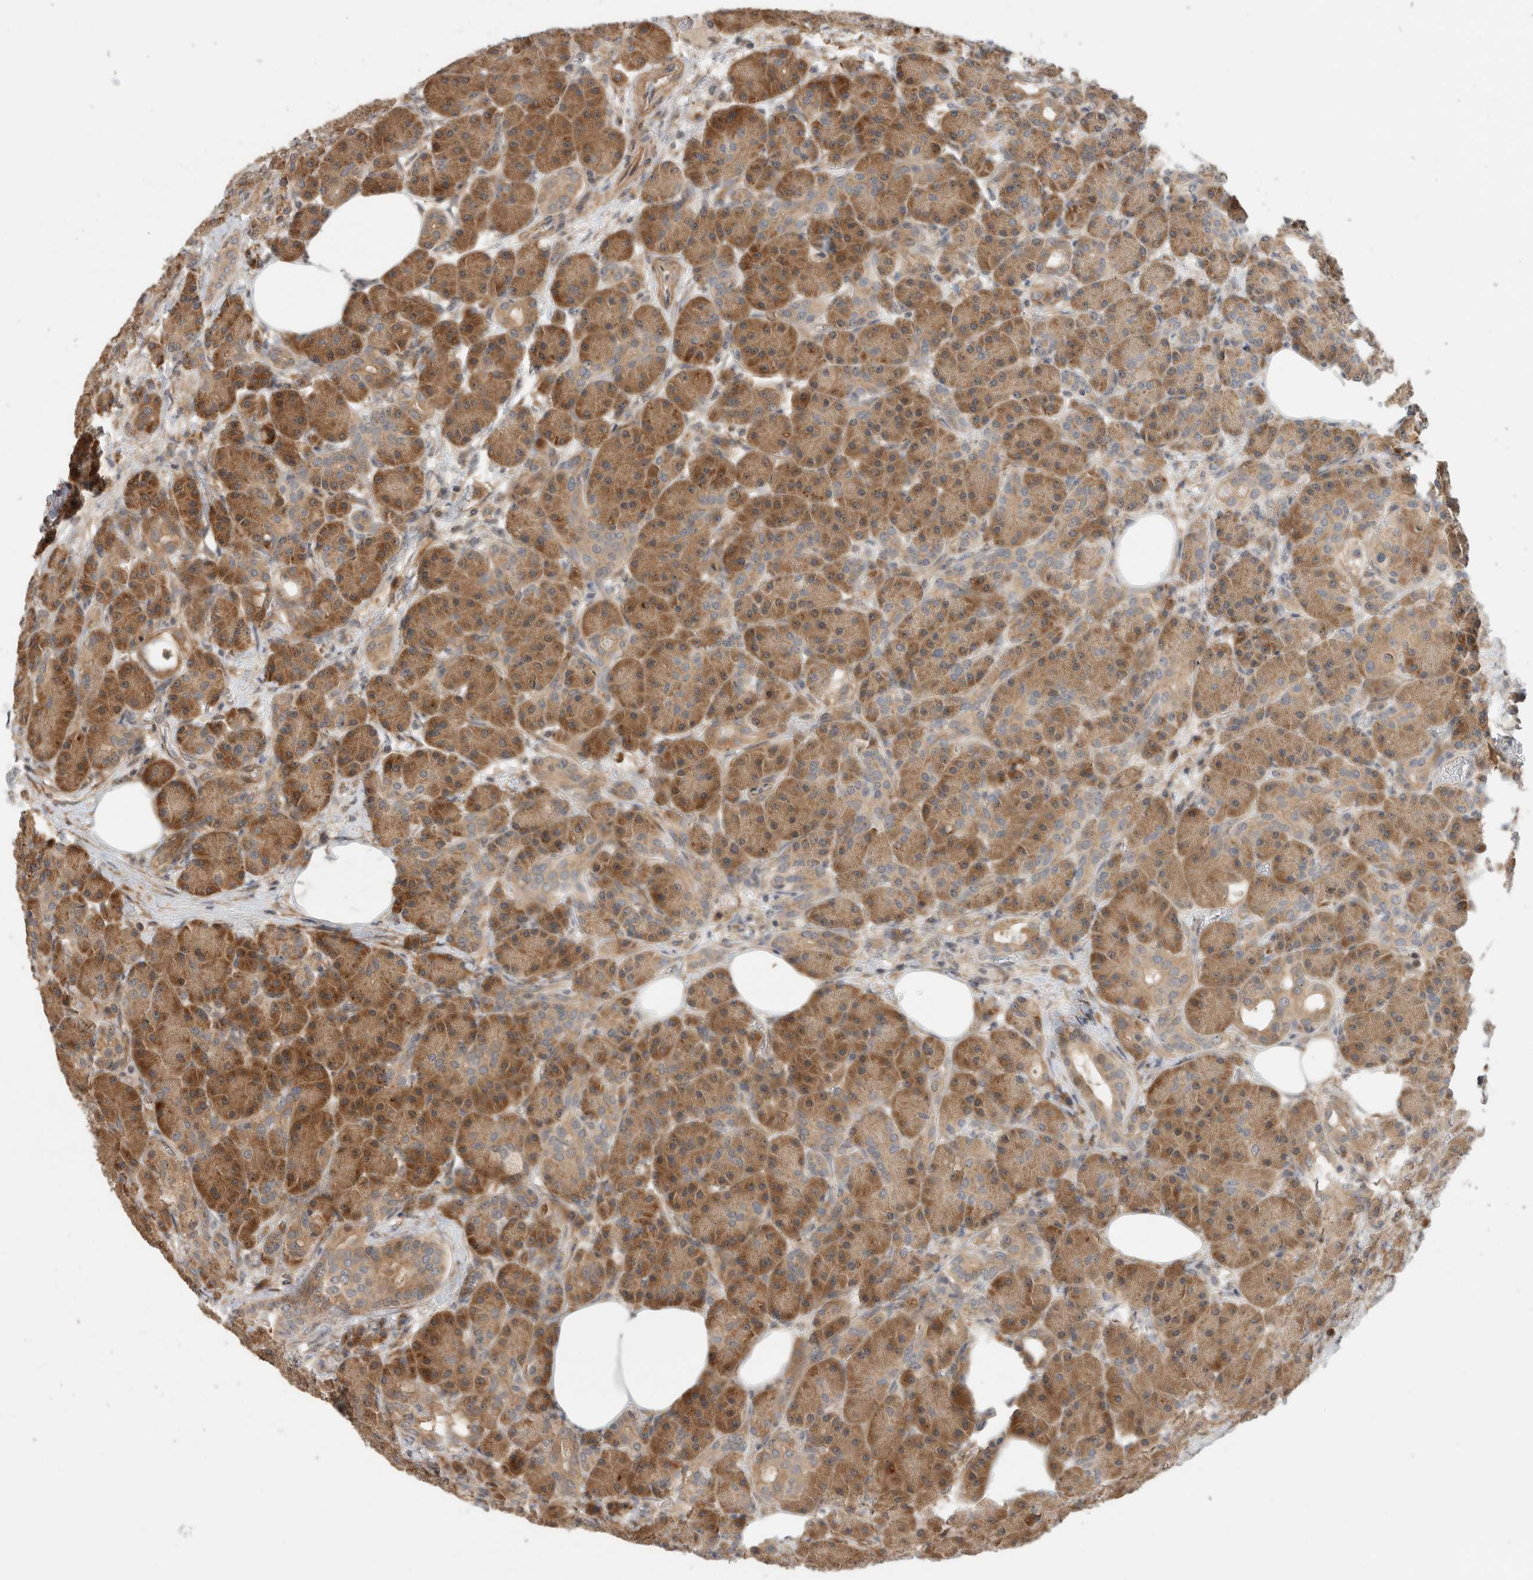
{"staining": {"intensity": "moderate", "quantity": ">75%", "location": "cytoplasmic/membranous"}, "tissue": "pancreas", "cell_type": "Exocrine glandular cells", "image_type": "normal", "snomed": [{"axis": "morphology", "description": "Normal tissue, NOS"}, {"axis": "topography", "description": "Pancreas"}], "caption": "Protein staining of normal pancreas shows moderate cytoplasmic/membranous staining in approximately >75% of exocrine glandular cells. The staining is performed using DAB brown chromogen to label protein expression. The nuclei are counter-stained blue using hematoxylin.", "gene": "PCDHB15", "patient": {"sex": "male", "age": 63}}